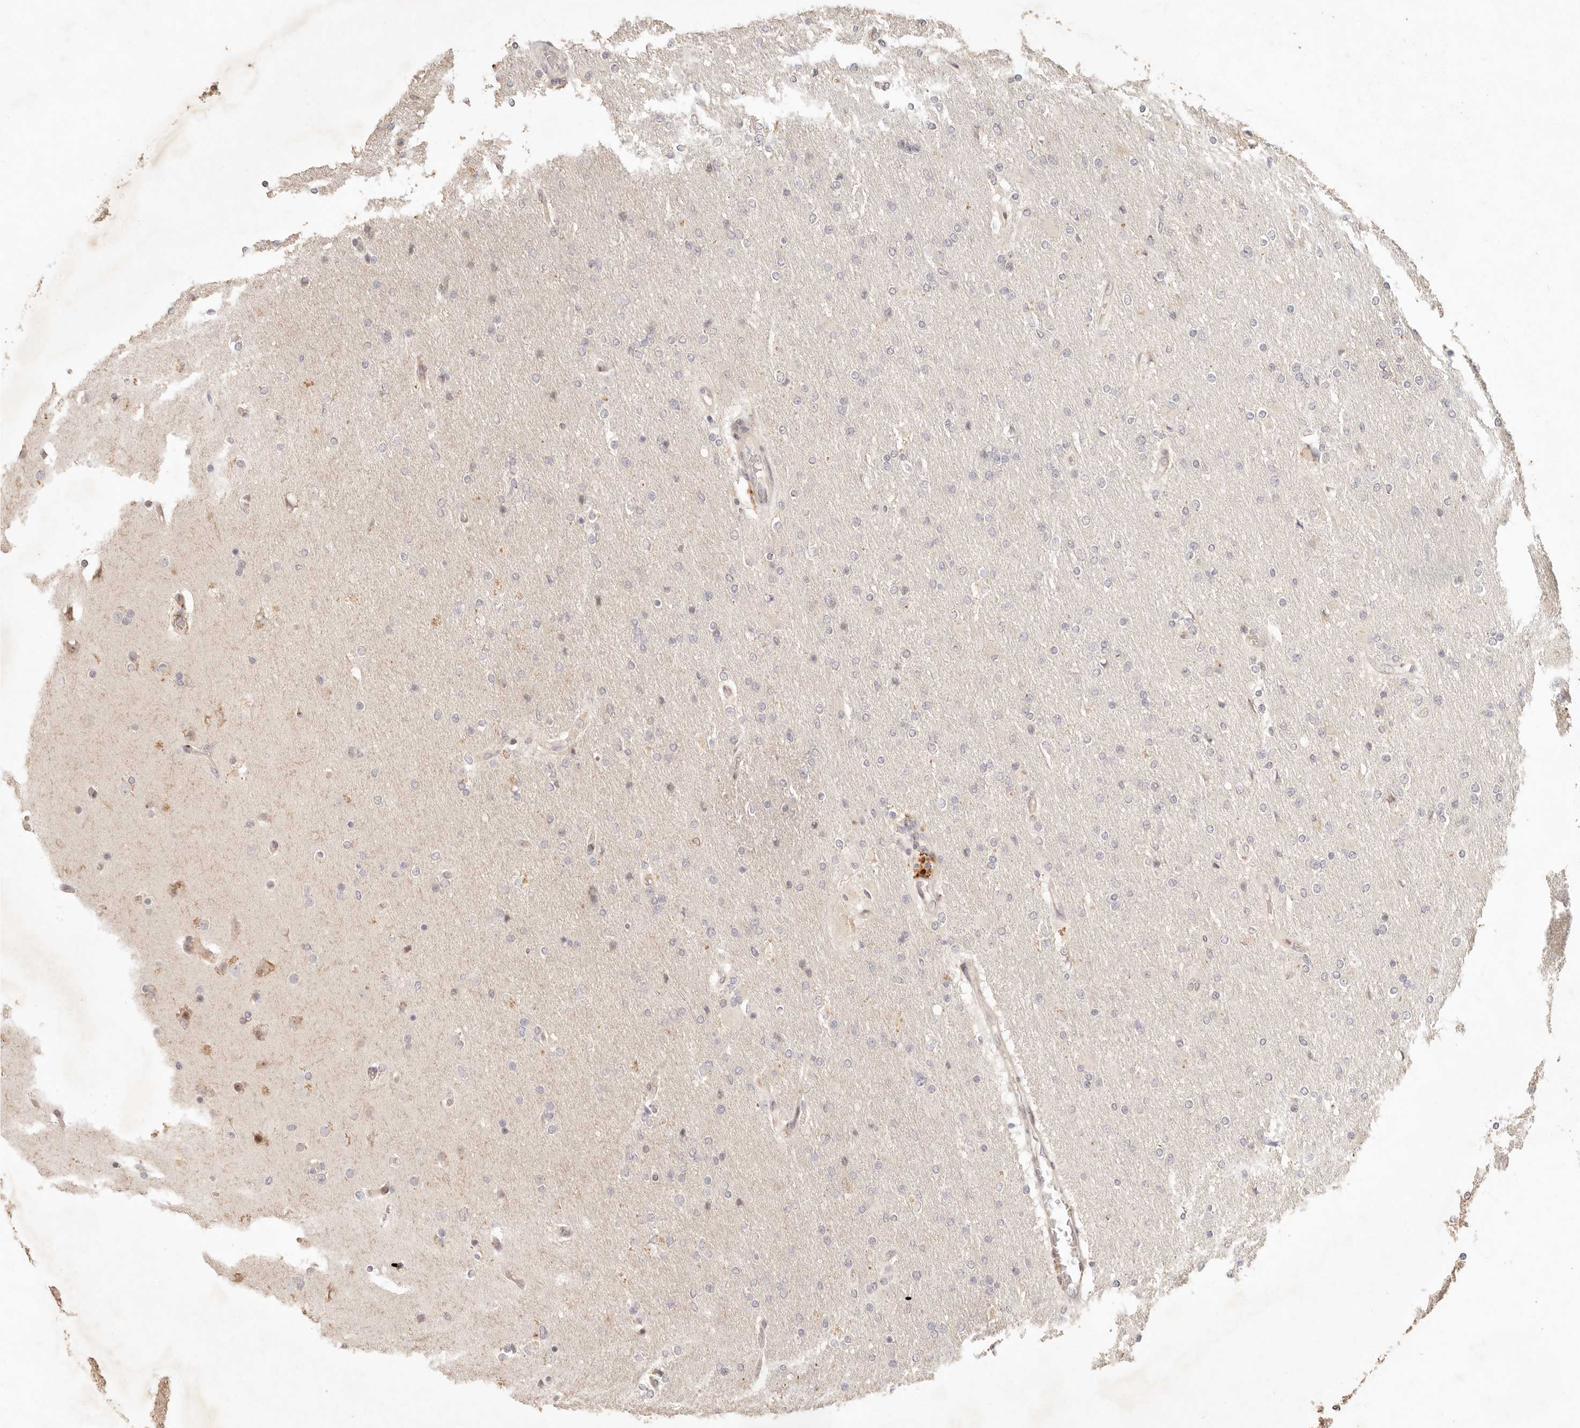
{"staining": {"intensity": "negative", "quantity": "none", "location": "none"}, "tissue": "glioma", "cell_type": "Tumor cells", "image_type": "cancer", "snomed": [{"axis": "morphology", "description": "Glioma, malignant, High grade"}, {"axis": "topography", "description": "Cerebral cortex"}], "caption": "This is an IHC micrograph of malignant glioma (high-grade). There is no staining in tumor cells.", "gene": "C1orf127", "patient": {"sex": "female", "age": 36}}